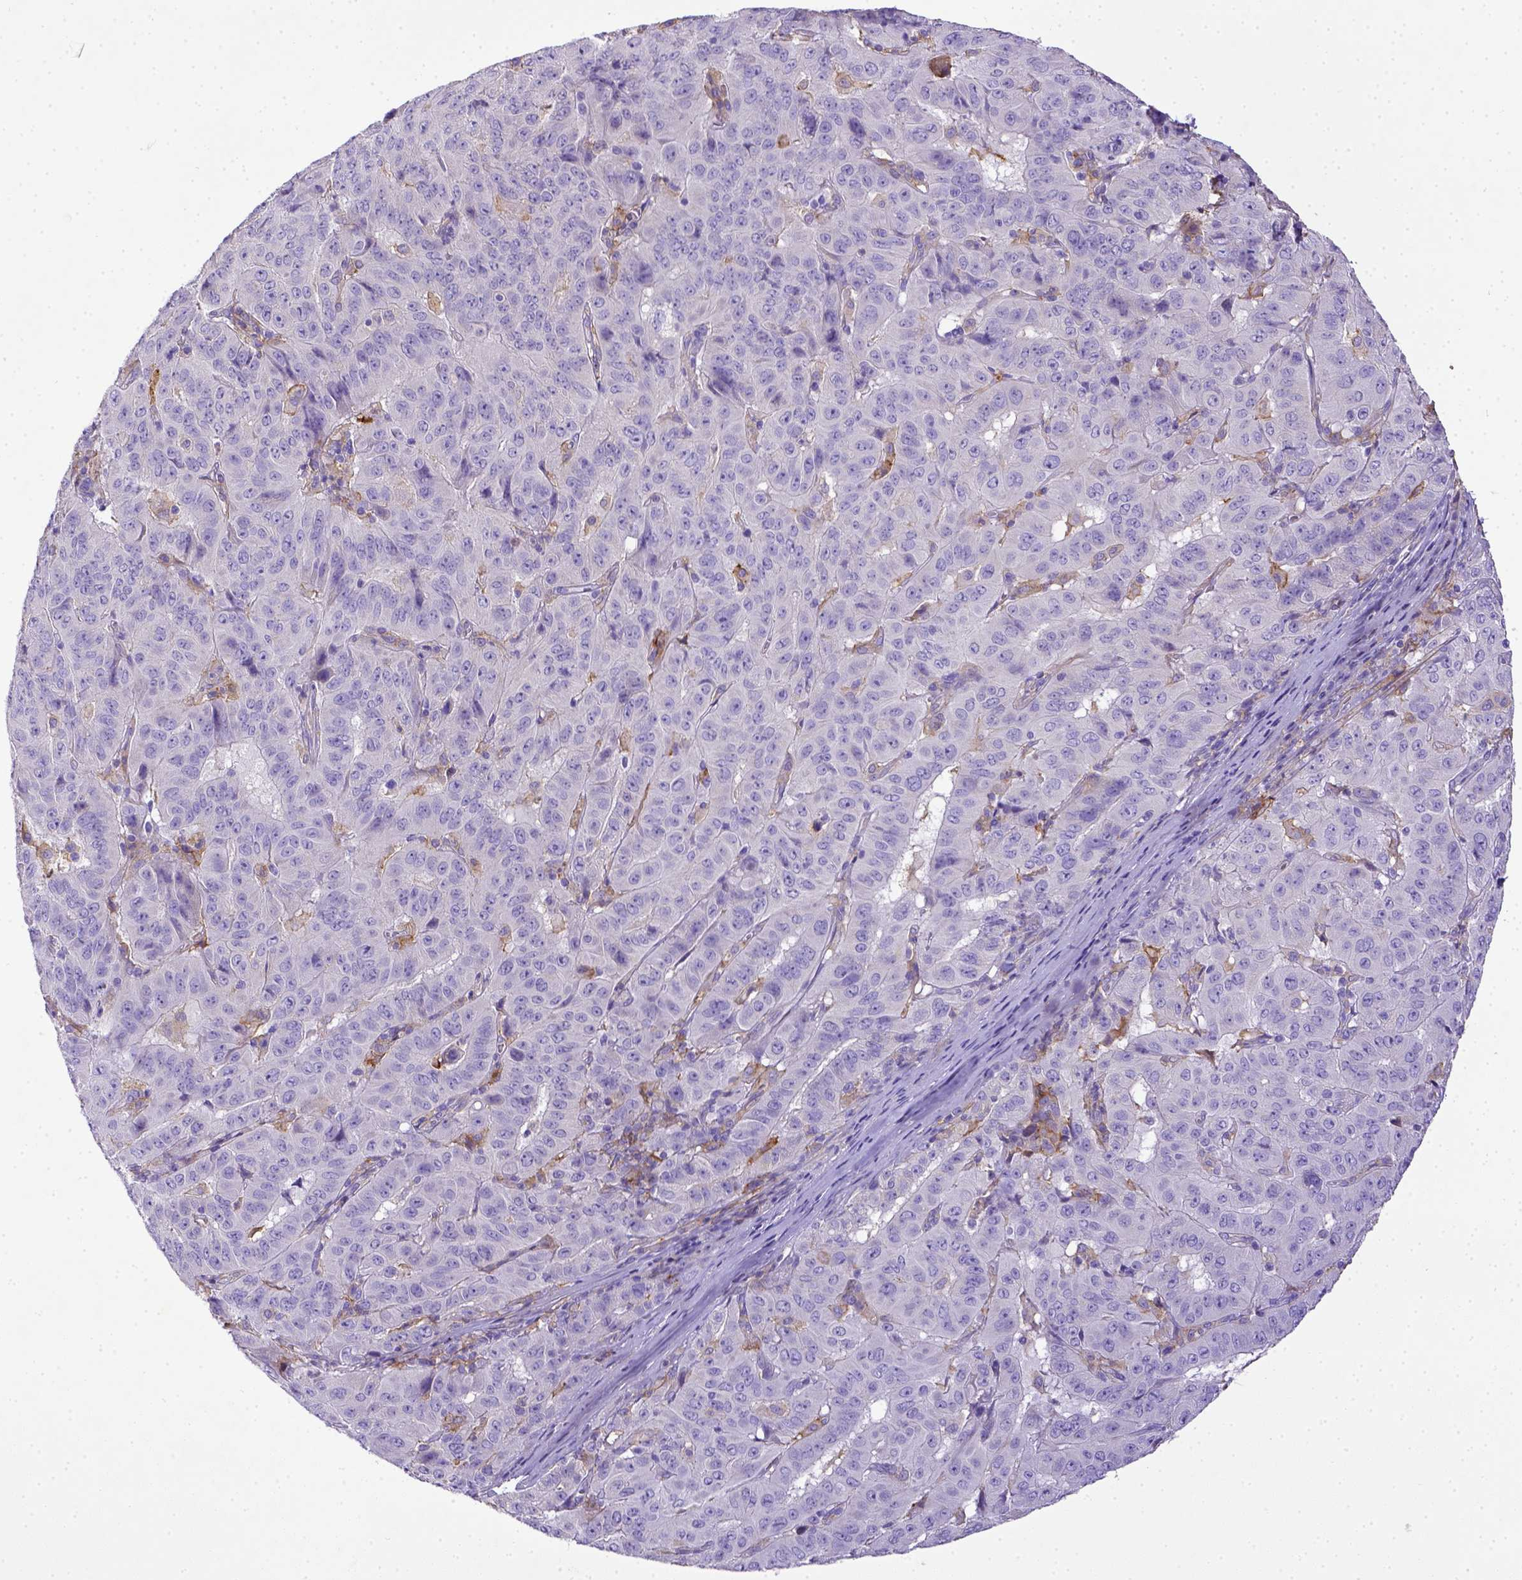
{"staining": {"intensity": "negative", "quantity": "none", "location": "none"}, "tissue": "pancreatic cancer", "cell_type": "Tumor cells", "image_type": "cancer", "snomed": [{"axis": "morphology", "description": "Adenocarcinoma, NOS"}, {"axis": "topography", "description": "Pancreas"}], "caption": "Immunohistochemical staining of pancreatic cancer (adenocarcinoma) displays no significant positivity in tumor cells.", "gene": "CD40", "patient": {"sex": "male", "age": 63}}